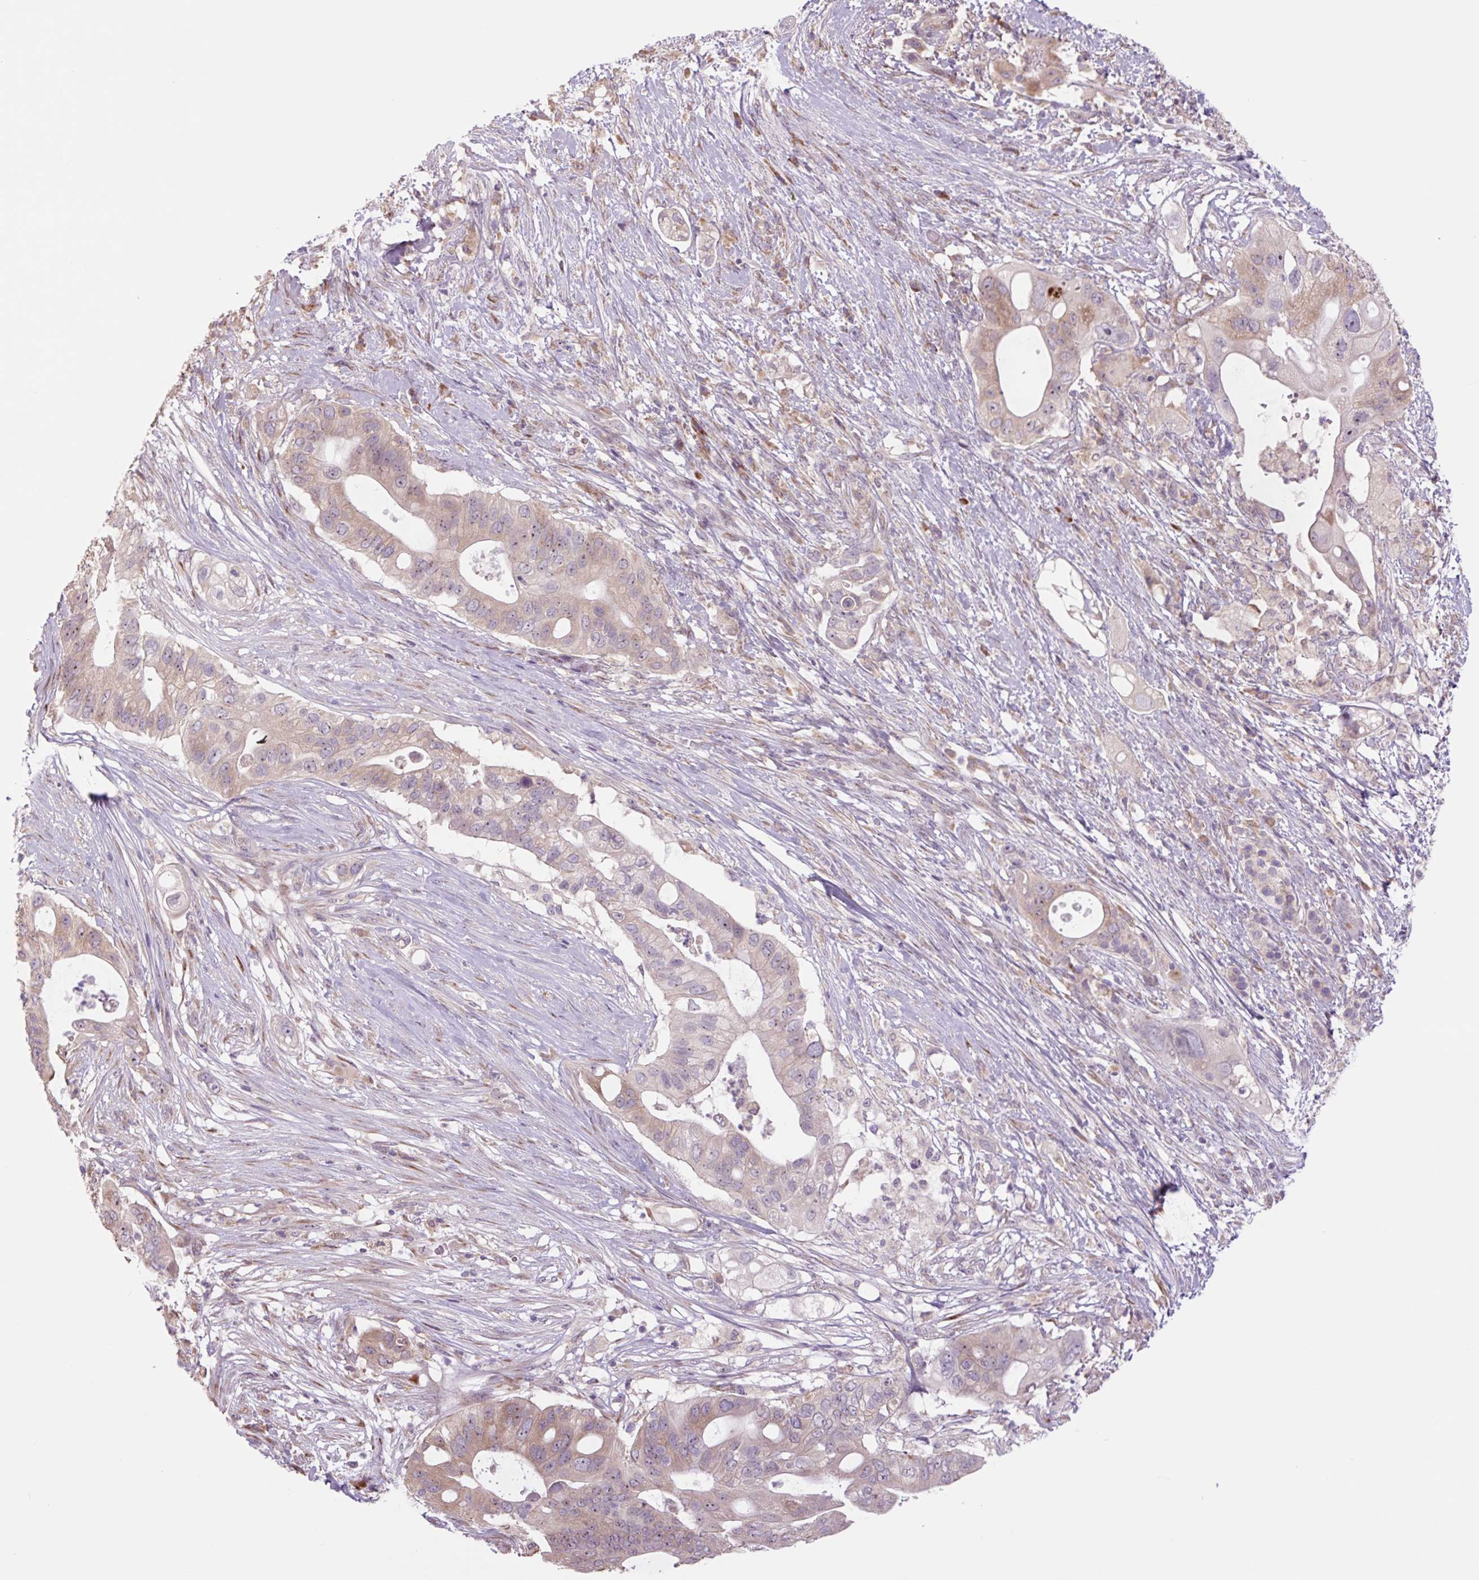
{"staining": {"intensity": "moderate", "quantity": "<25%", "location": "cytoplasmic/membranous,nuclear"}, "tissue": "pancreatic cancer", "cell_type": "Tumor cells", "image_type": "cancer", "snomed": [{"axis": "morphology", "description": "Adenocarcinoma, NOS"}, {"axis": "topography", "description": "Pancreas"}], "caption": "Tumor cells exhibit low levels of moderate cytoplasmic/membranous and nuclear staining in approximately <25% of cells in human pancreatic cancer. (Stains: DAB (3,3'-diaminobenzidine) in brown, nuclei in blue, Microscopy: brightfield microscopy at high magnification).", "gene": "PLA2G4A", "patient": {"sex": "female", "age": 72}}